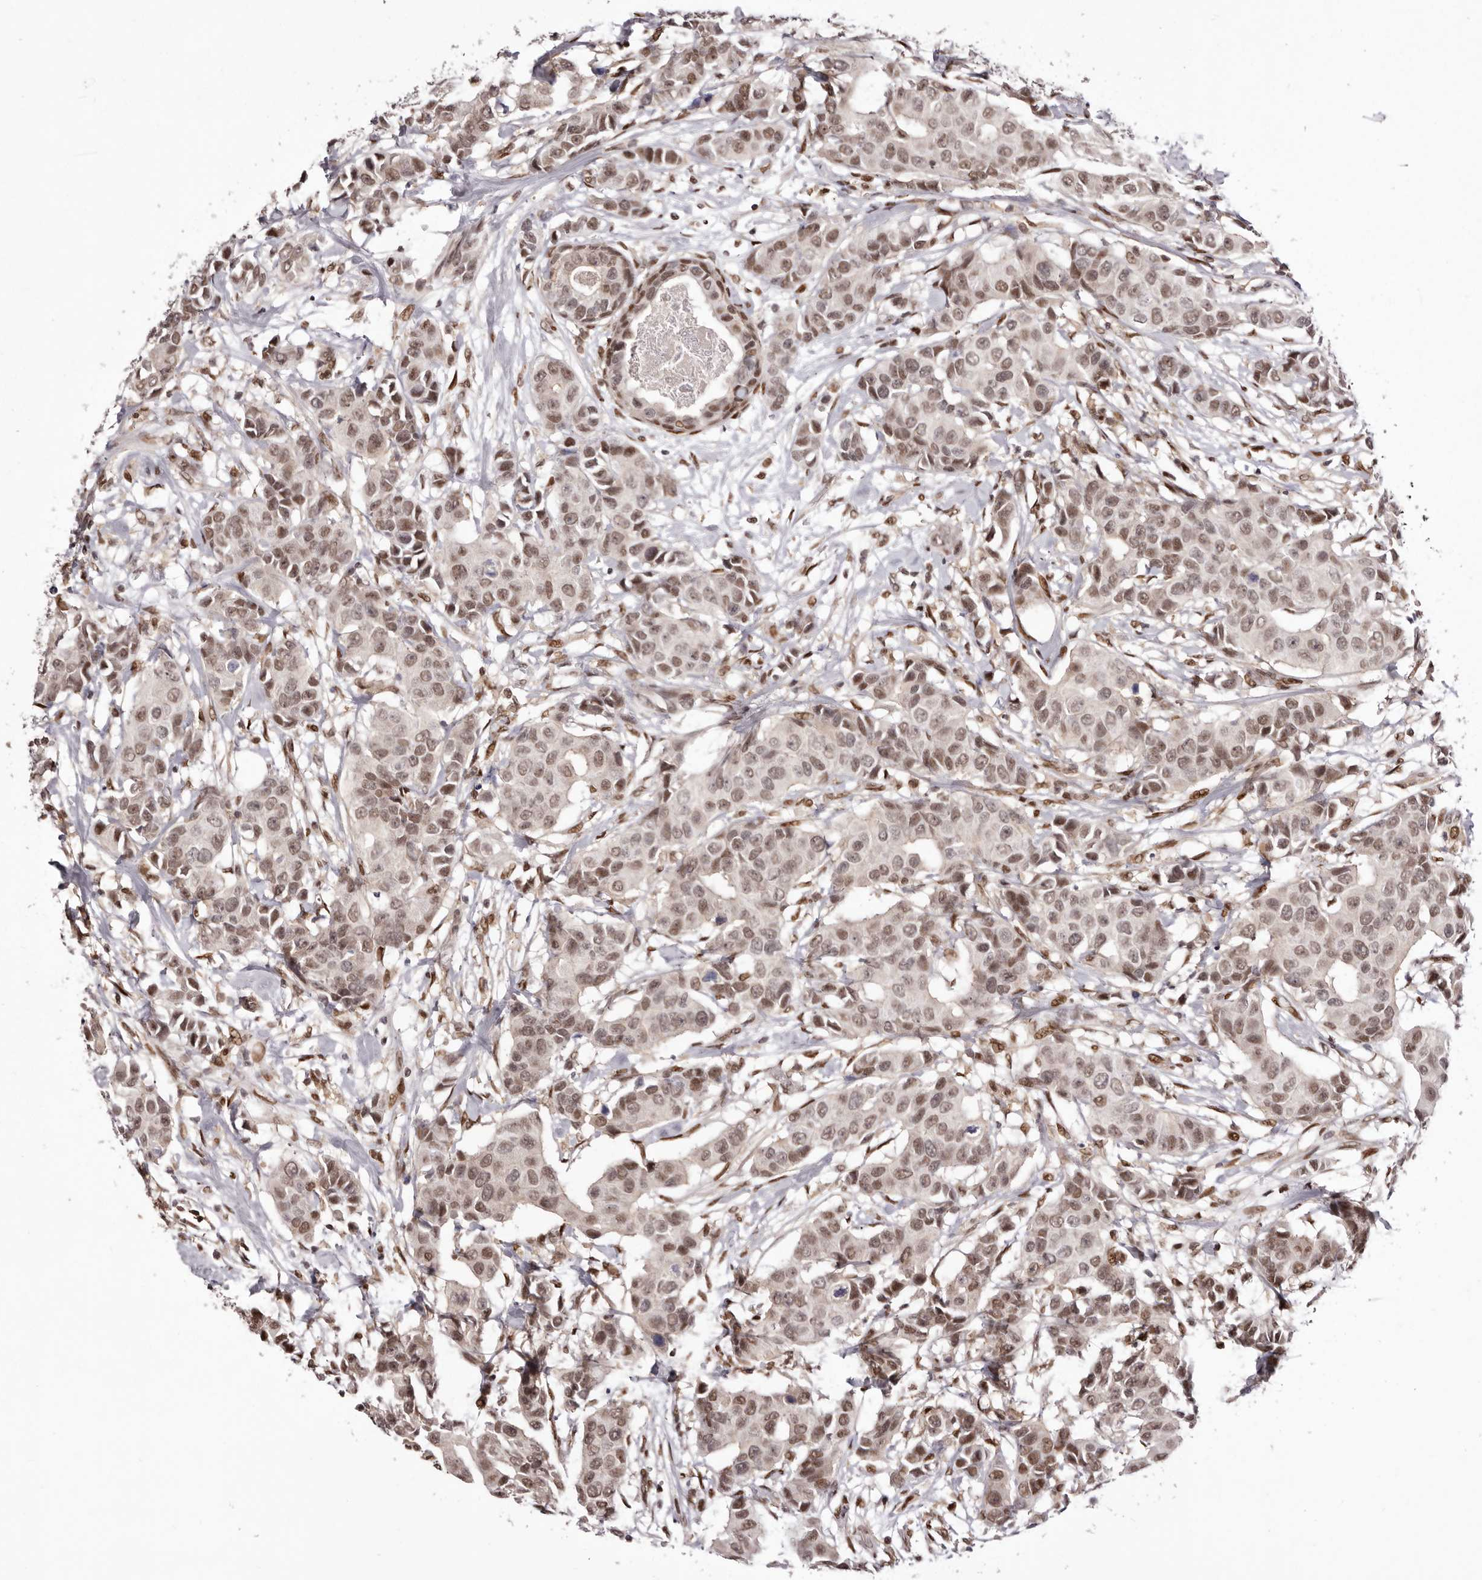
{"staining": {"intensity": "moderate", "quantity": ">75%", "location": "nuclear"}, "tissue": "breast cancer", "cell_type": "Tumor cells", "image_type": "cancer", "snomed": [{"axis": "morphology", "description": "Normal tissue, NOS"}, {"axis": "morphology", "description": "Duct carcinoma"}, {"axis": "topography", "description": "Breast"}], "caption": "Moderate nuclear staining for a protein is present in approximately >75% of tumor cells of breast cancer (invasive ductal carcinoma) using immunohistochemistry.", "gene": "FBXO5", "patient": {"sex": "female", "age": 39}}